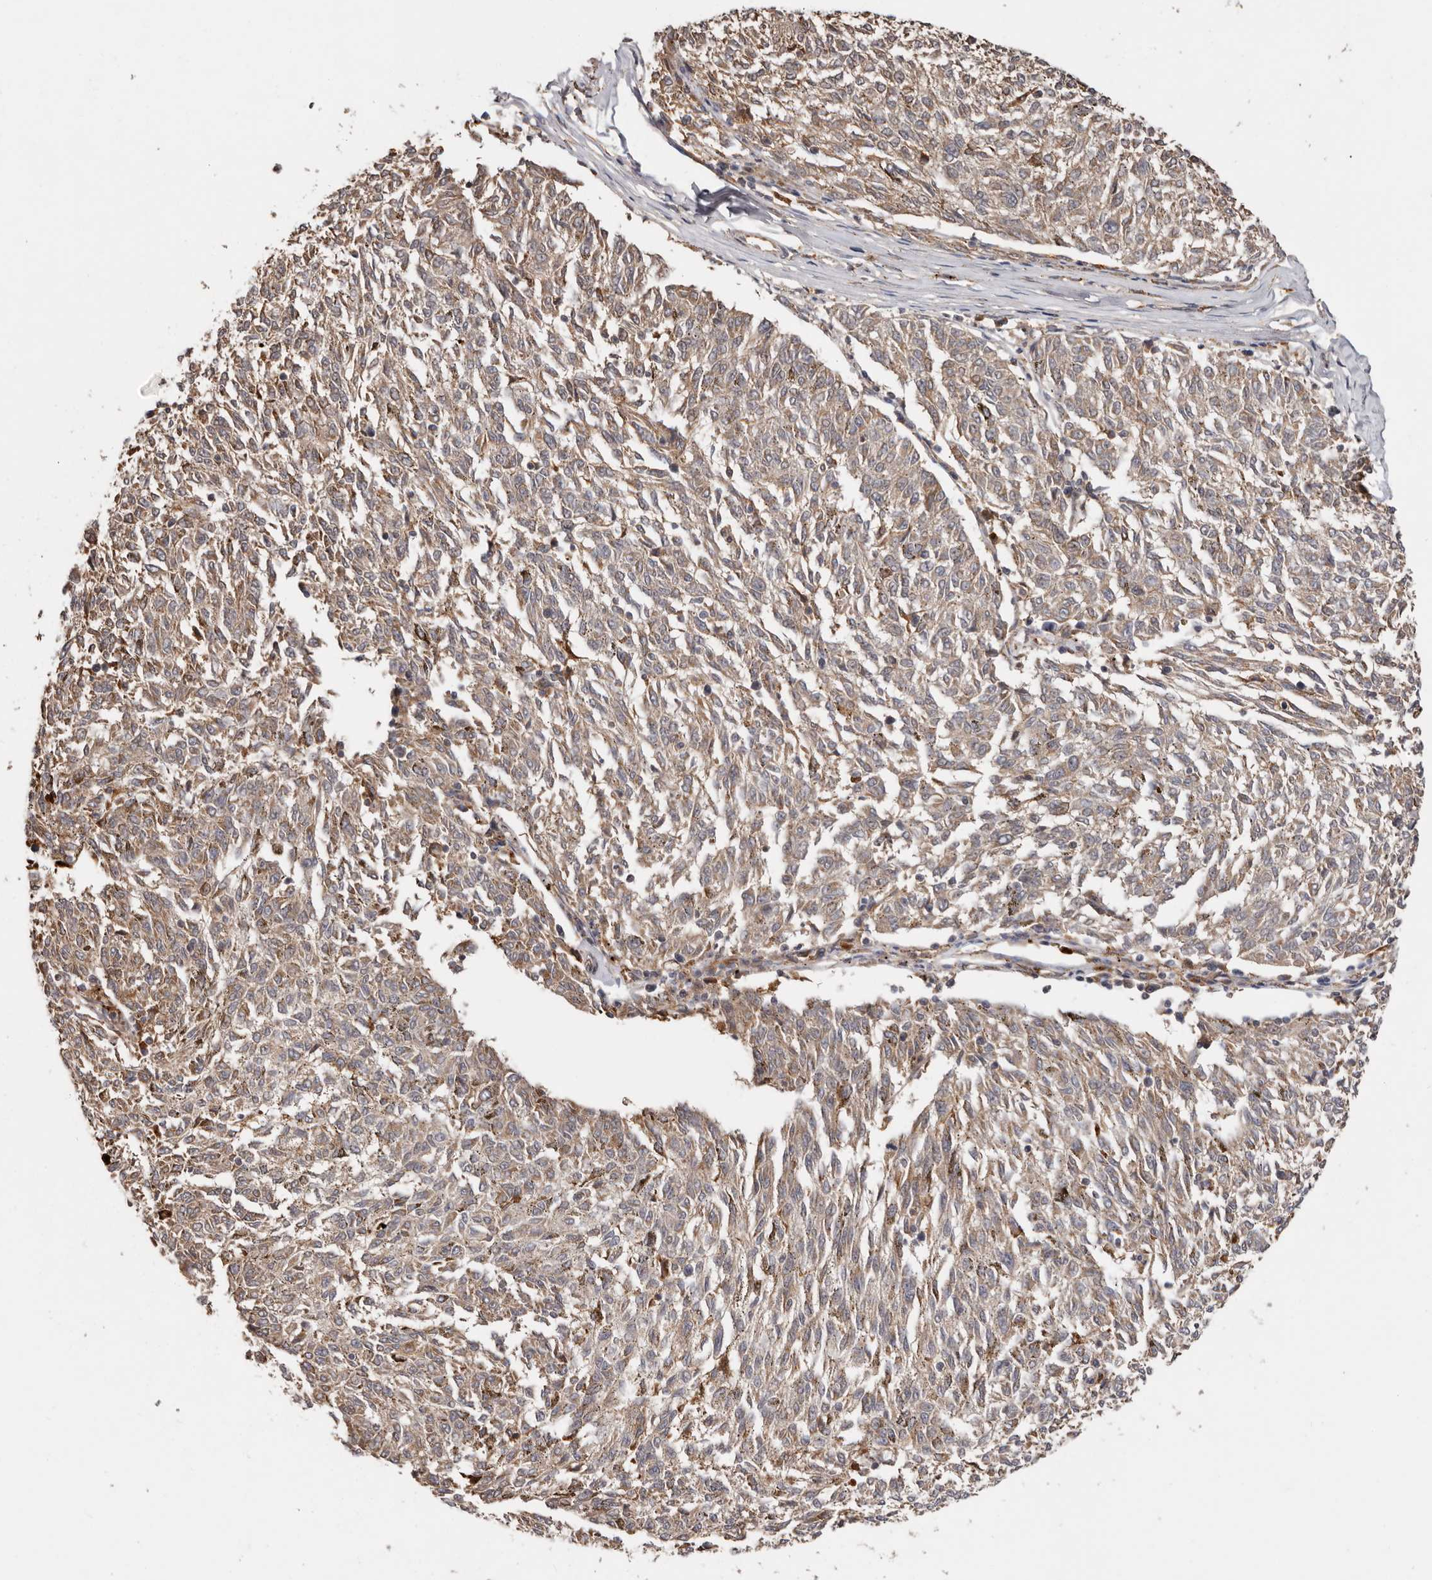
{"staining": {"intensity": "weak", "quantity": ">75%", "location": "cytoplasmic/membranous"}, "tissue": "melanoma", "cell_type": "Tumor cells", "image_type": "cancer", "snomed": [{"axis": "morphology", "description": "Malignant melanoma, NOS"}, {"axis": "topography", "description": "Skin"}], "caption": "Immunohistochemistry (IHC) (DAB (3,3'-diaminobenzidine)) staining of malignant melanoma exhibits weak cytoplasmic/membranous protein staining in approximately >75% of tumor cells.", "gene": "RSPO2", "patient": {"sex": "female", "age": 72}}